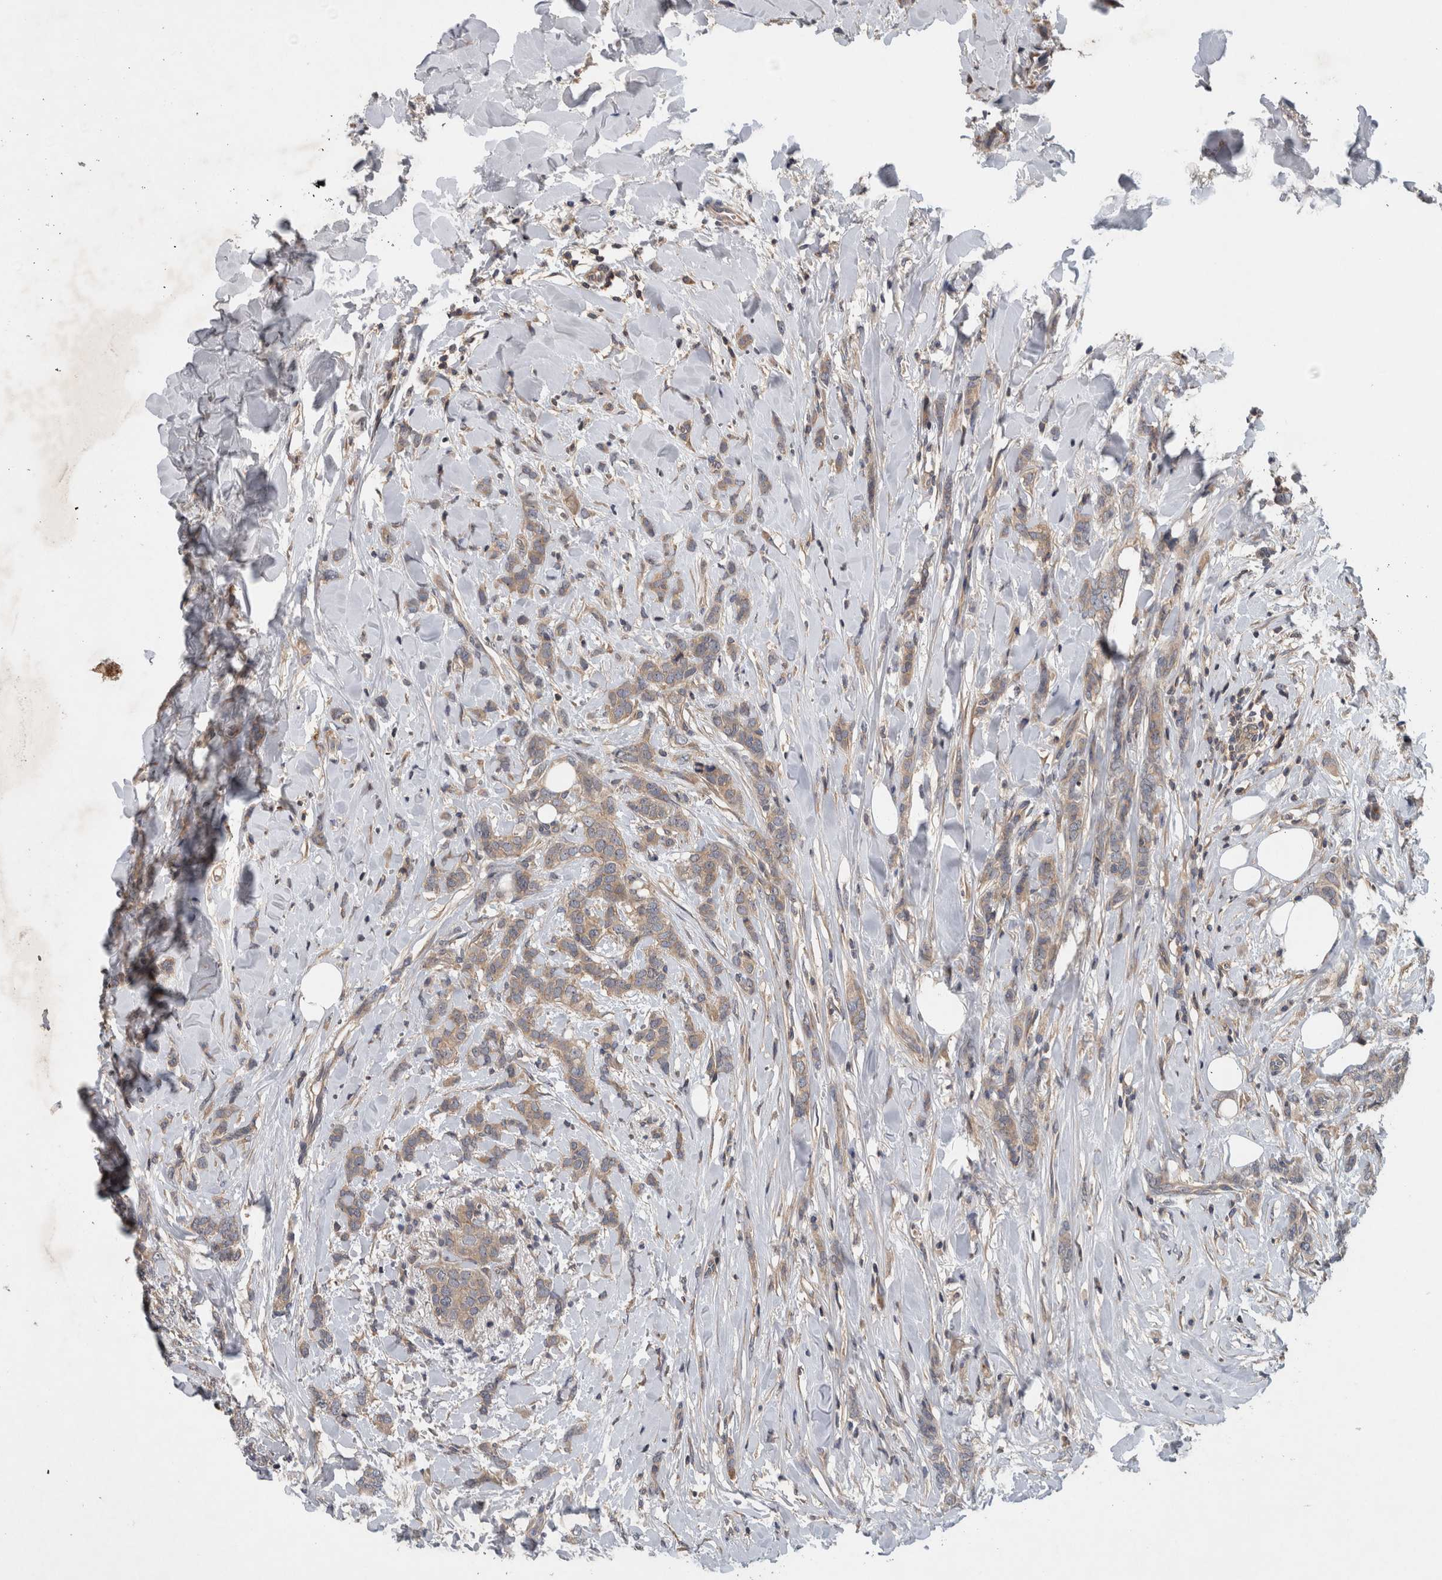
{"staining": {"intensity": "weak", "quantity": "<25%", "location": "cytoplasmic/membranous"}, "tissue": "breast cancer", "cell_type": "Tumor cells", "image_type": "cancer", "snomed": [{"axis": "morphology", "description": "Lobular carcinoma"}, {"axis": "topography", "description": "Skin"}, {"axis": "topography", "description": "Breast"}], "caption": "DAB immunohistochemical staining of breast lobular carcinoma exhibits no significant expression in tumor cells.", "gene": "SCARA5", "patient": {"sex": "female", "age": 46}}